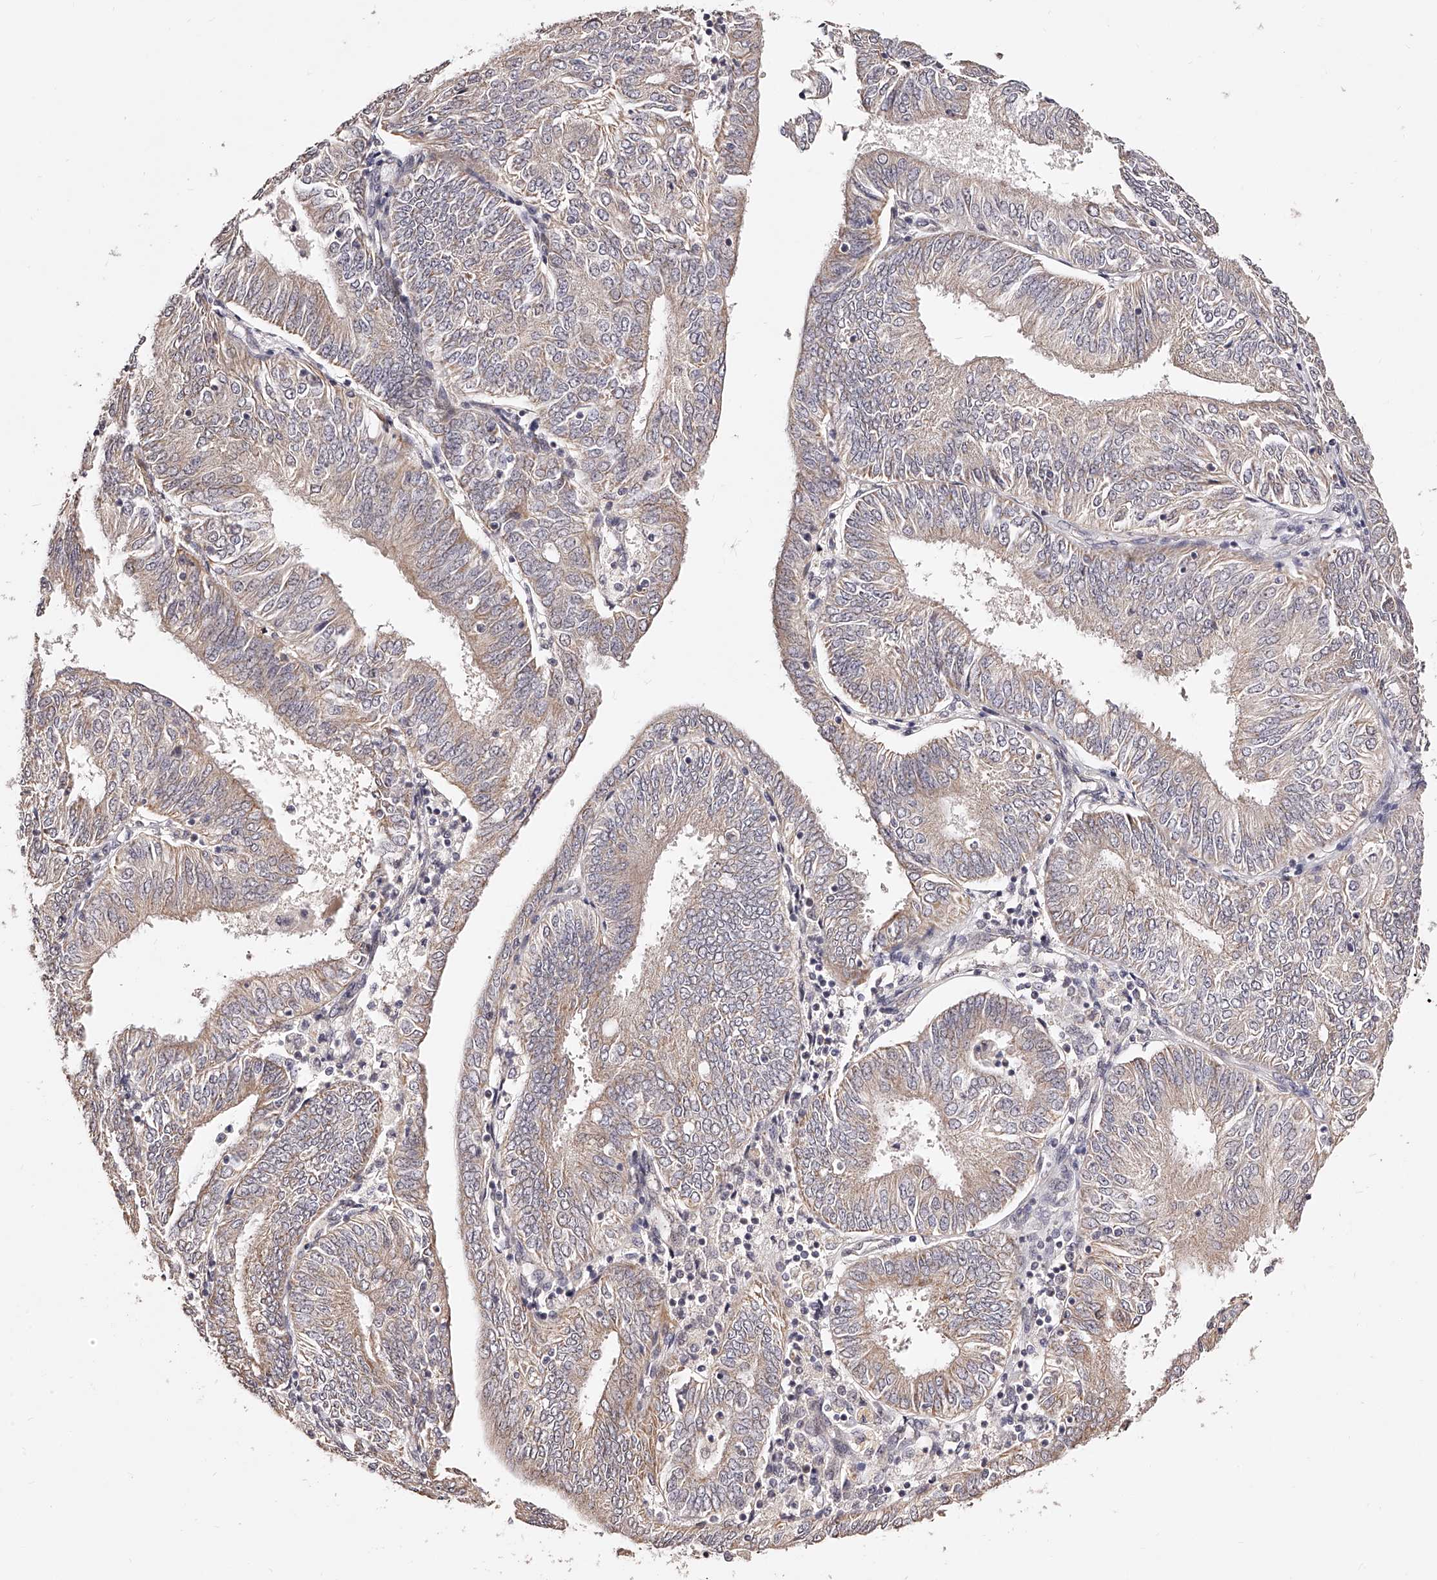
{"staining": {"intensity": "weak", "quantity": "25%-75%", "location": "cytoplasmic/membranous"}, "tissue": "endometrial cancer", "cell_type": "Tumor cells", "image_type": "cancer", "snomed": [{"axis": "morphology", "description": "Adenocarcinoma, NOS"}, {"axis": "topography", "description": "Endometrium"}], "caption": "Approximately 25%-75% of tumor cells in endometrial cancer (adenocarcinoma) reveal weak cytoplasmic/membranous protein expression as visualized by brown immunohistochemical staining.", "gene": "ZNF502", "patient": {"sex": "female", "age": 58}}